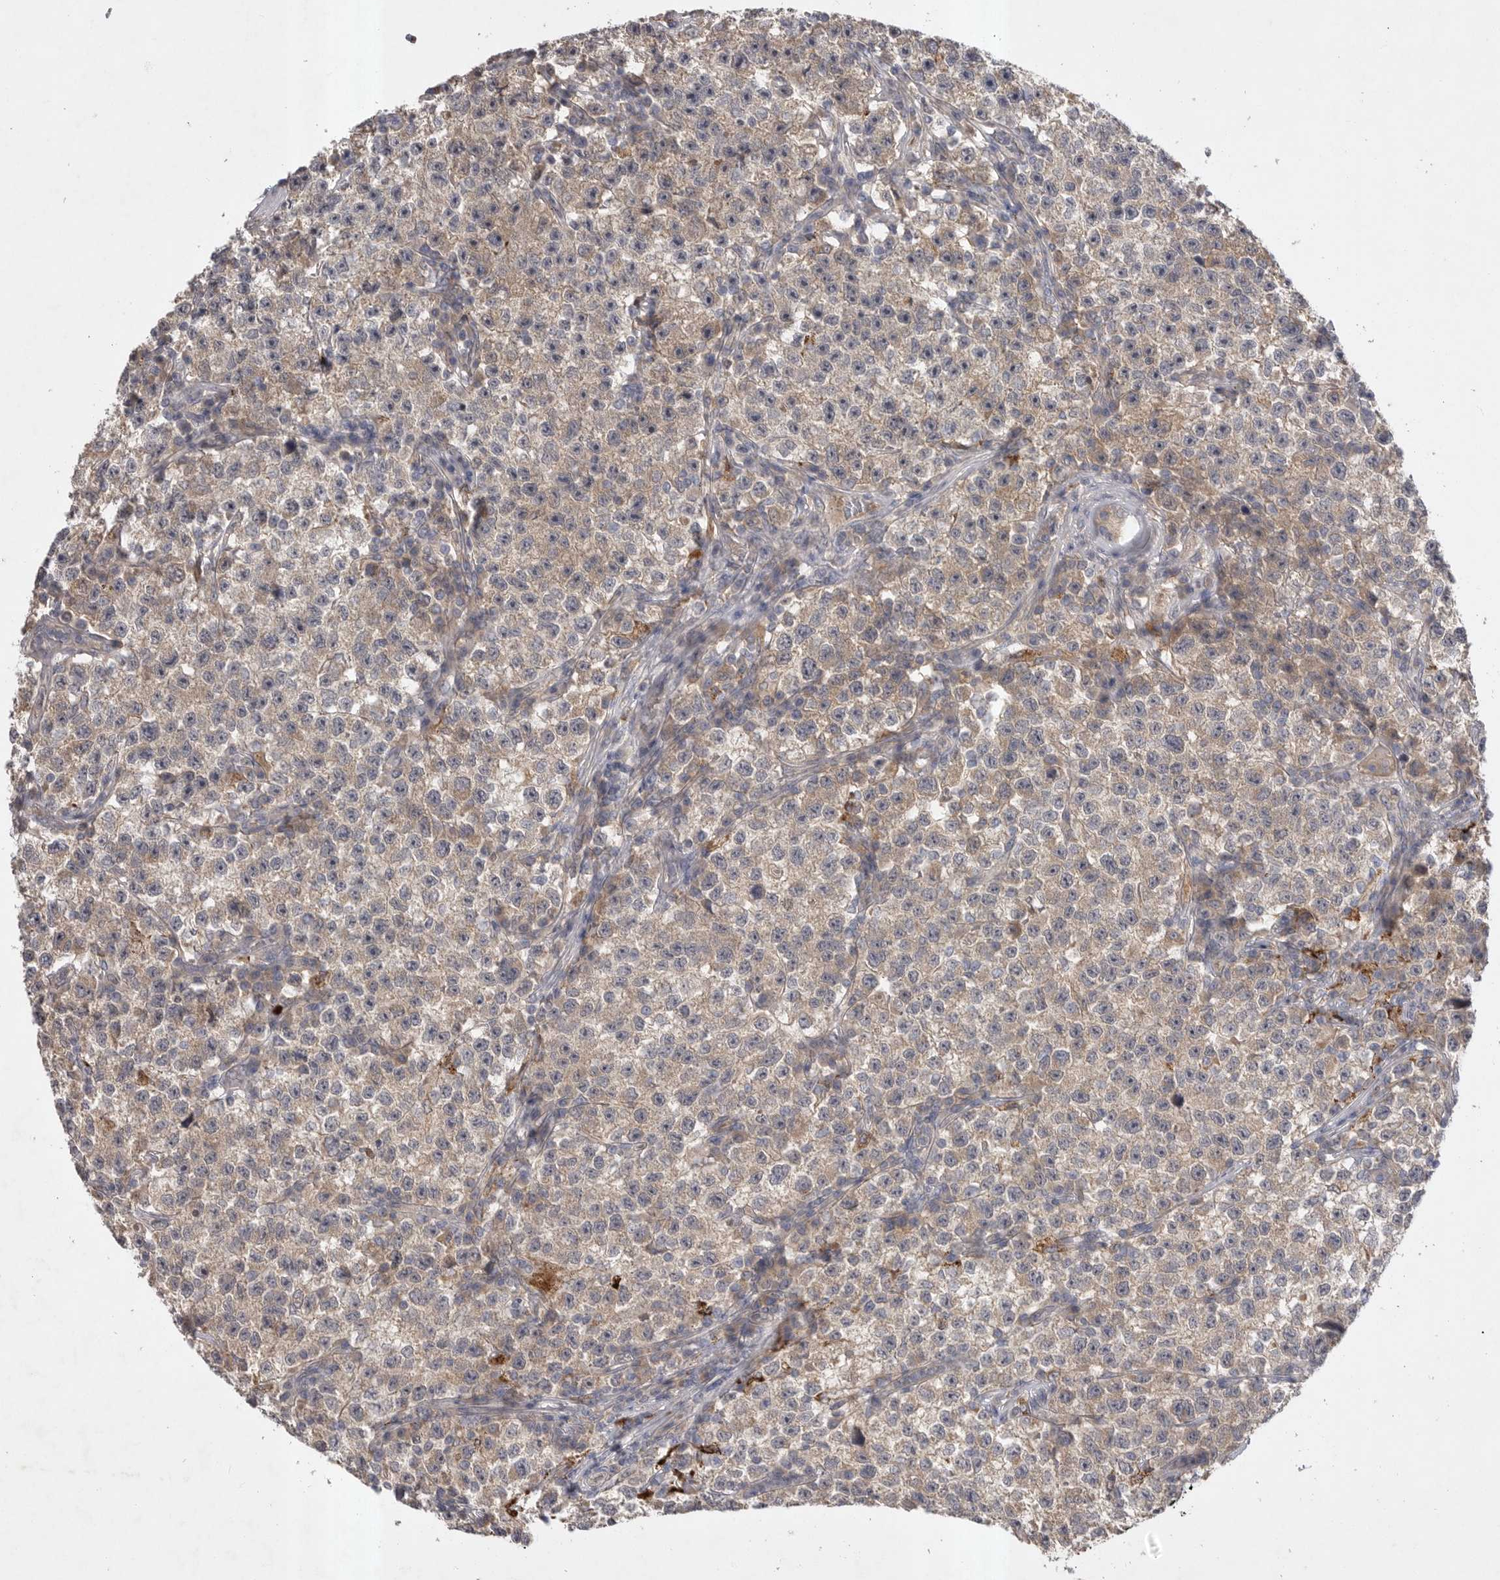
{"staining": {"intensity": "weak", "quantity": ">75%", "location": "cytoplasmic/membranous"}, "tissue": "testis cancer", "cell_type": "Tumor cells", "image_type": "cancer", "snomed": [{"axis": "morphology", "description": "Seminoma, NOS"}, {"axis": "topography", "description": "Testis"}], "caption": "Protein staining shows weak cytoplasmic/membranous positivity in about >75% of tumor cells in testis cancer (seminoma).", "gene": "DHDDS", "patient": {"sex": "male", "age": 22}}